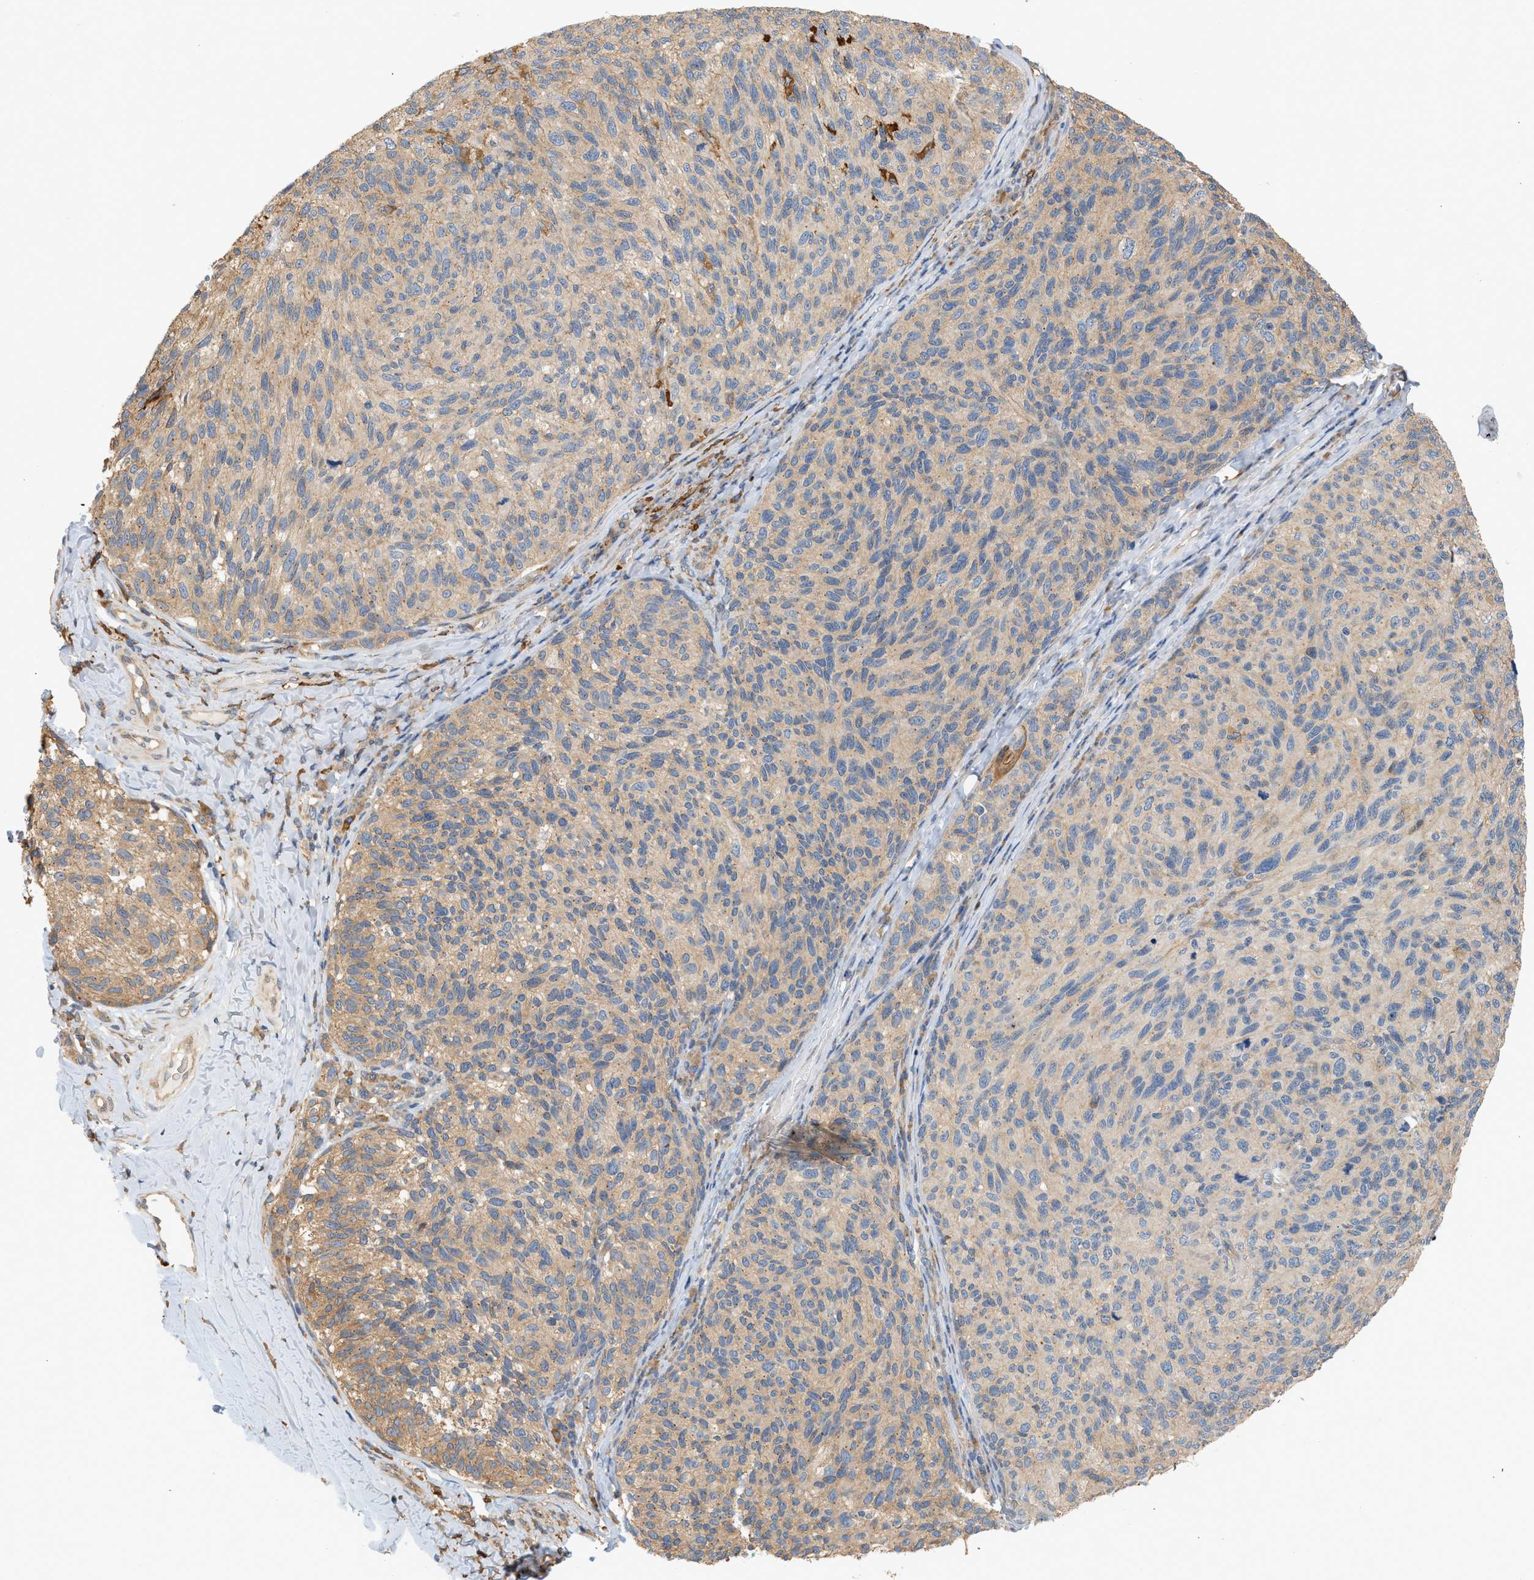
{"staining": {"intensity": "weak", "quantity": ">75%", "location": "cytoplasmic/membranous"}, "tissue": "melanoma", "cell_type": "Tumor cells", "image_type": "cancer", "snomed": [{"axis": "morphology", "description": "Malignant melanoma, NOS"}, {"axis": "topography", "description": "Skin"}], "caption": "Tumor cells display low levels of weak cytoplasmic/membranous positivity in about >75% of cells in human melanoma.", "gene": "CTXN1", "patient": {"sex": "female", "age": 73}}